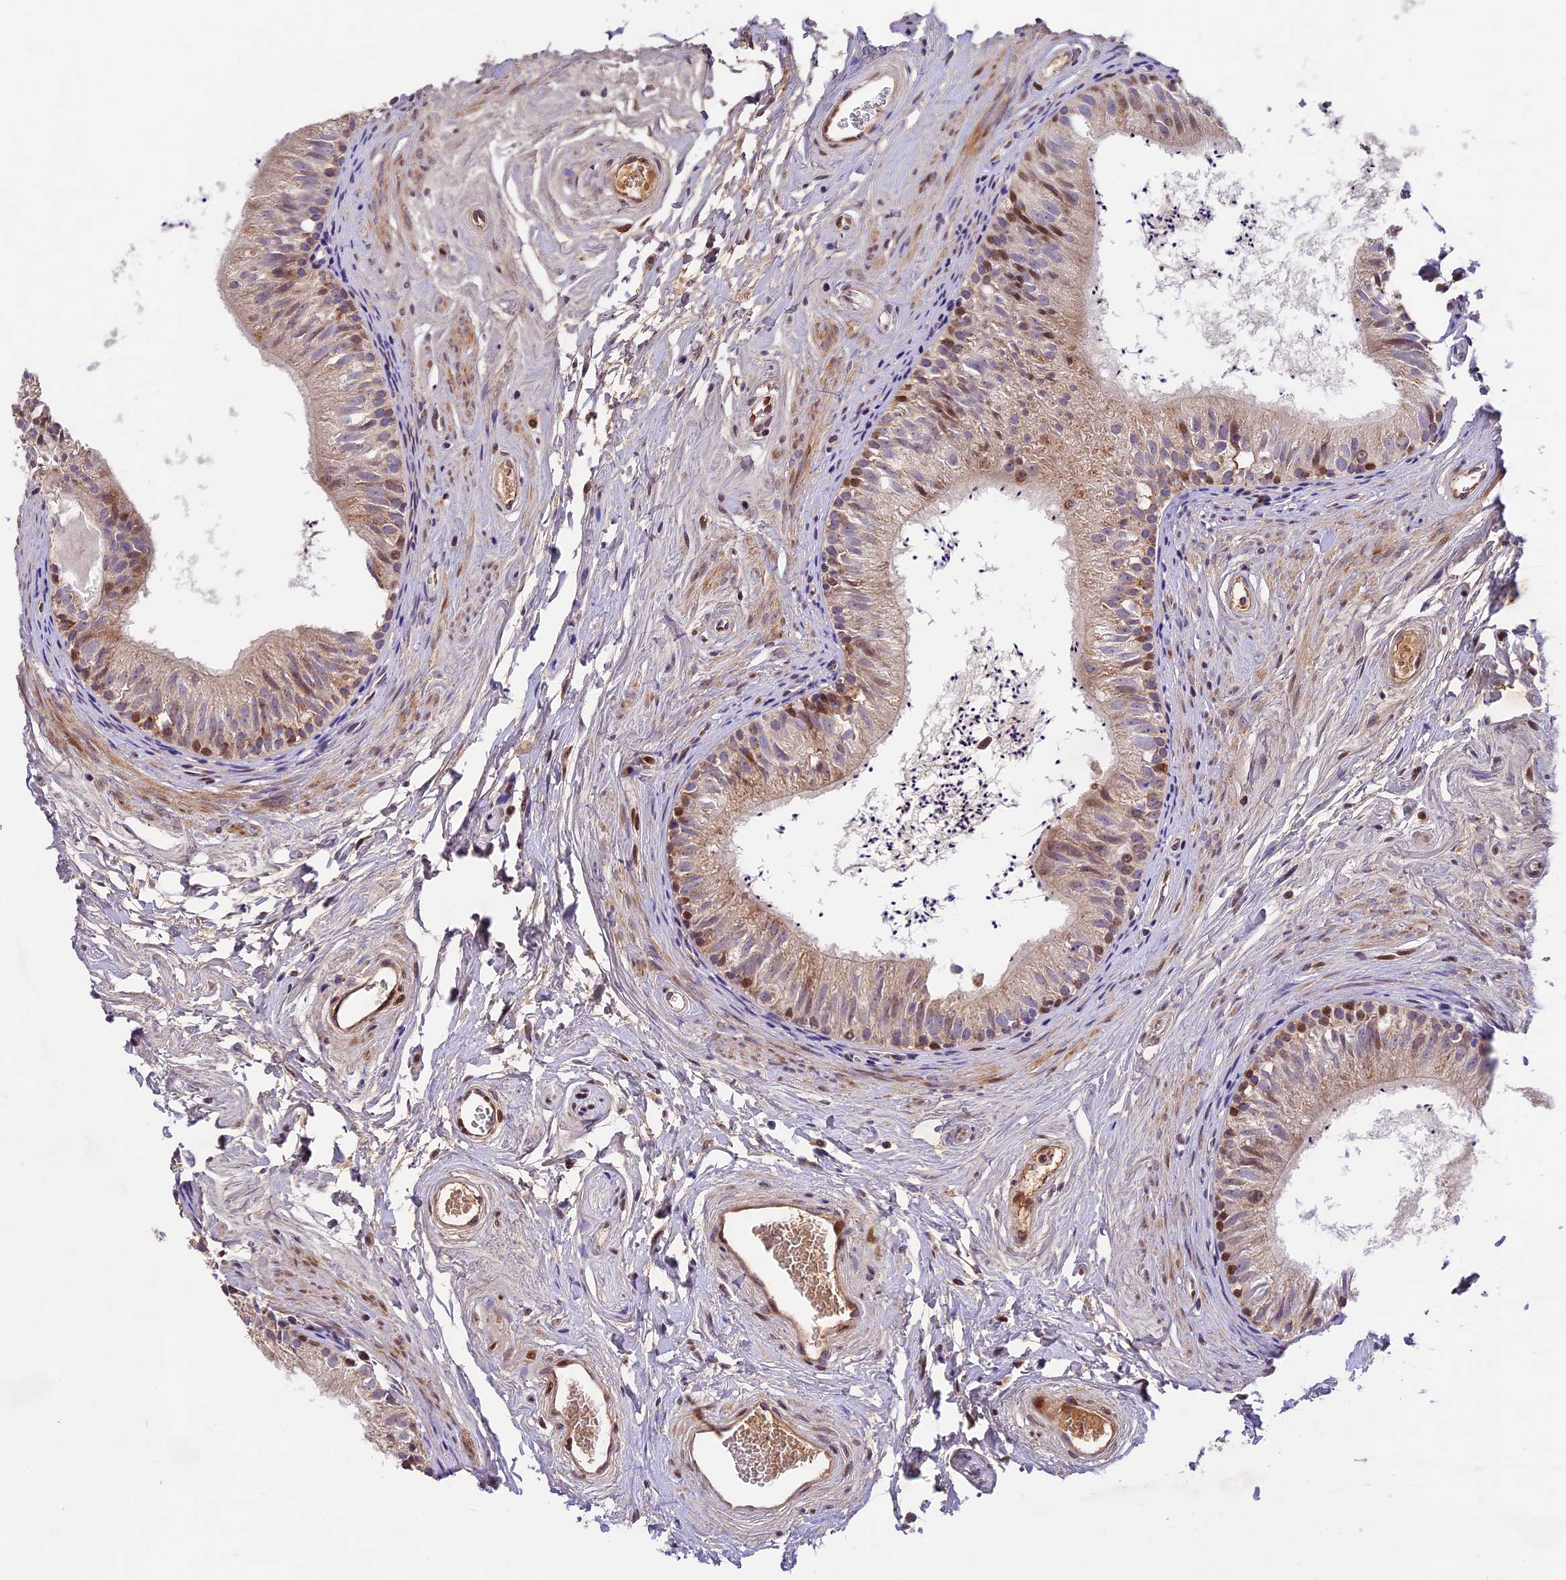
{"staining": {"intensity": "moderate", "quantity": "25%-75%", "location": "cytoplasmic/membranous"}, "tissue": "epididymis", "cell_type": "Glandular cells", "image_type": "normal", "snomed": [{"axis": "morphology", "description": "Normal tissue, NOS"}, {"axis": "topography", "description": "Epididymis"}], "caption": "Immunohistochemistry (IHC) (DAB (3,3'-diaminobenzidine)) staining of normal human epididymis demonstrates moderate cytoplasmic/membranous protein staining in approximately 25%-75% of glandular cells.", "gene": "OCEL1", "patient": {"sex": "male", "age": 56}}